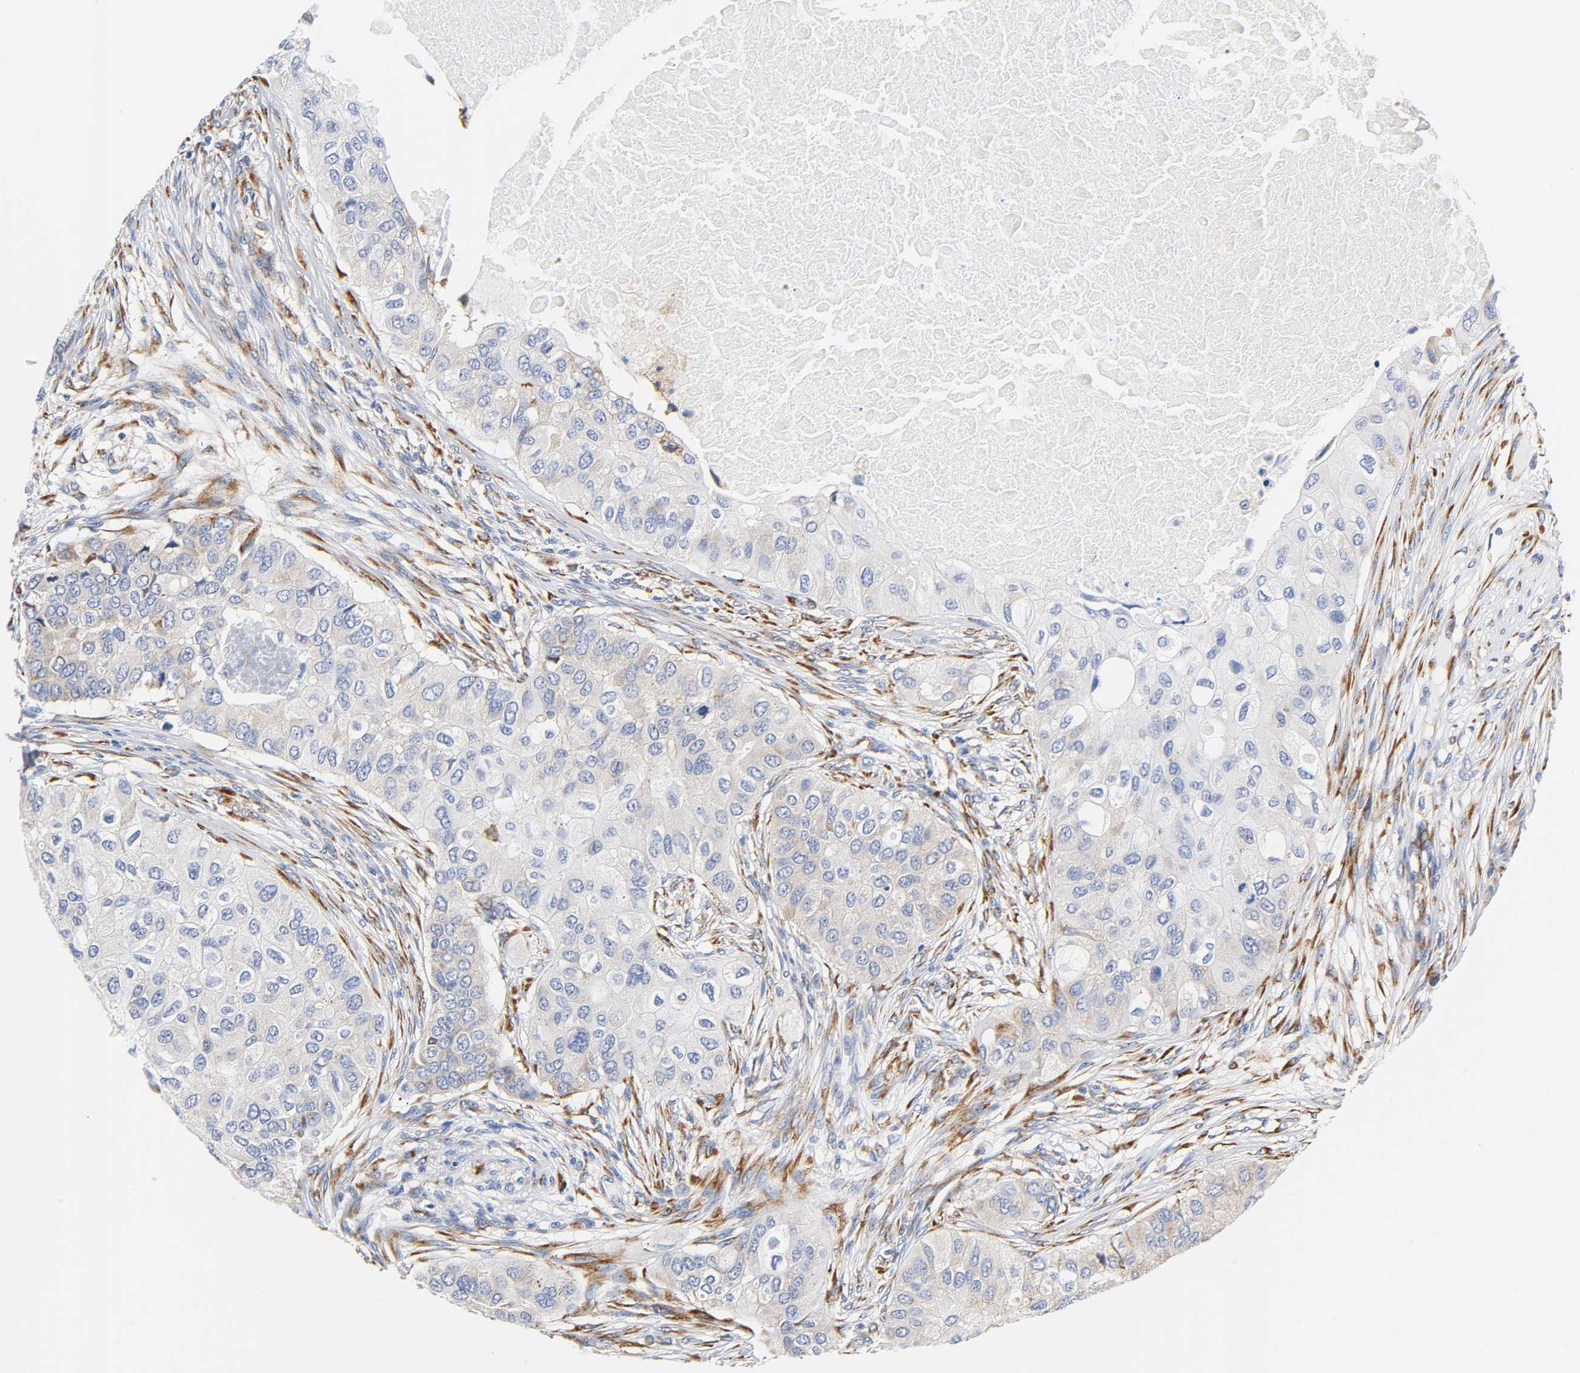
{"staining": {"intensity": "negative", "quantity": "none", "location": "none"}, "tissue": "breast cancer", "cell_type": "Tumor cells", "image_type": "cancer", "snomed": [{"axis": "morphology", "description": "Normal tissue, NOS"}, {"axis": "morphology", "description": "Duct carcinoma"}, {"axis": "topography", "description": "Breast"}], "caption": "This image is of infiltrating ductal carcinoma (breast) stained with immunohistochemistry (IHC) to label a protein in brown with the nuclei are counter-stained blue. There is no positivity in tumor cells.", "gene": "REL", "patient": {"sex": "female", "age": 49}}